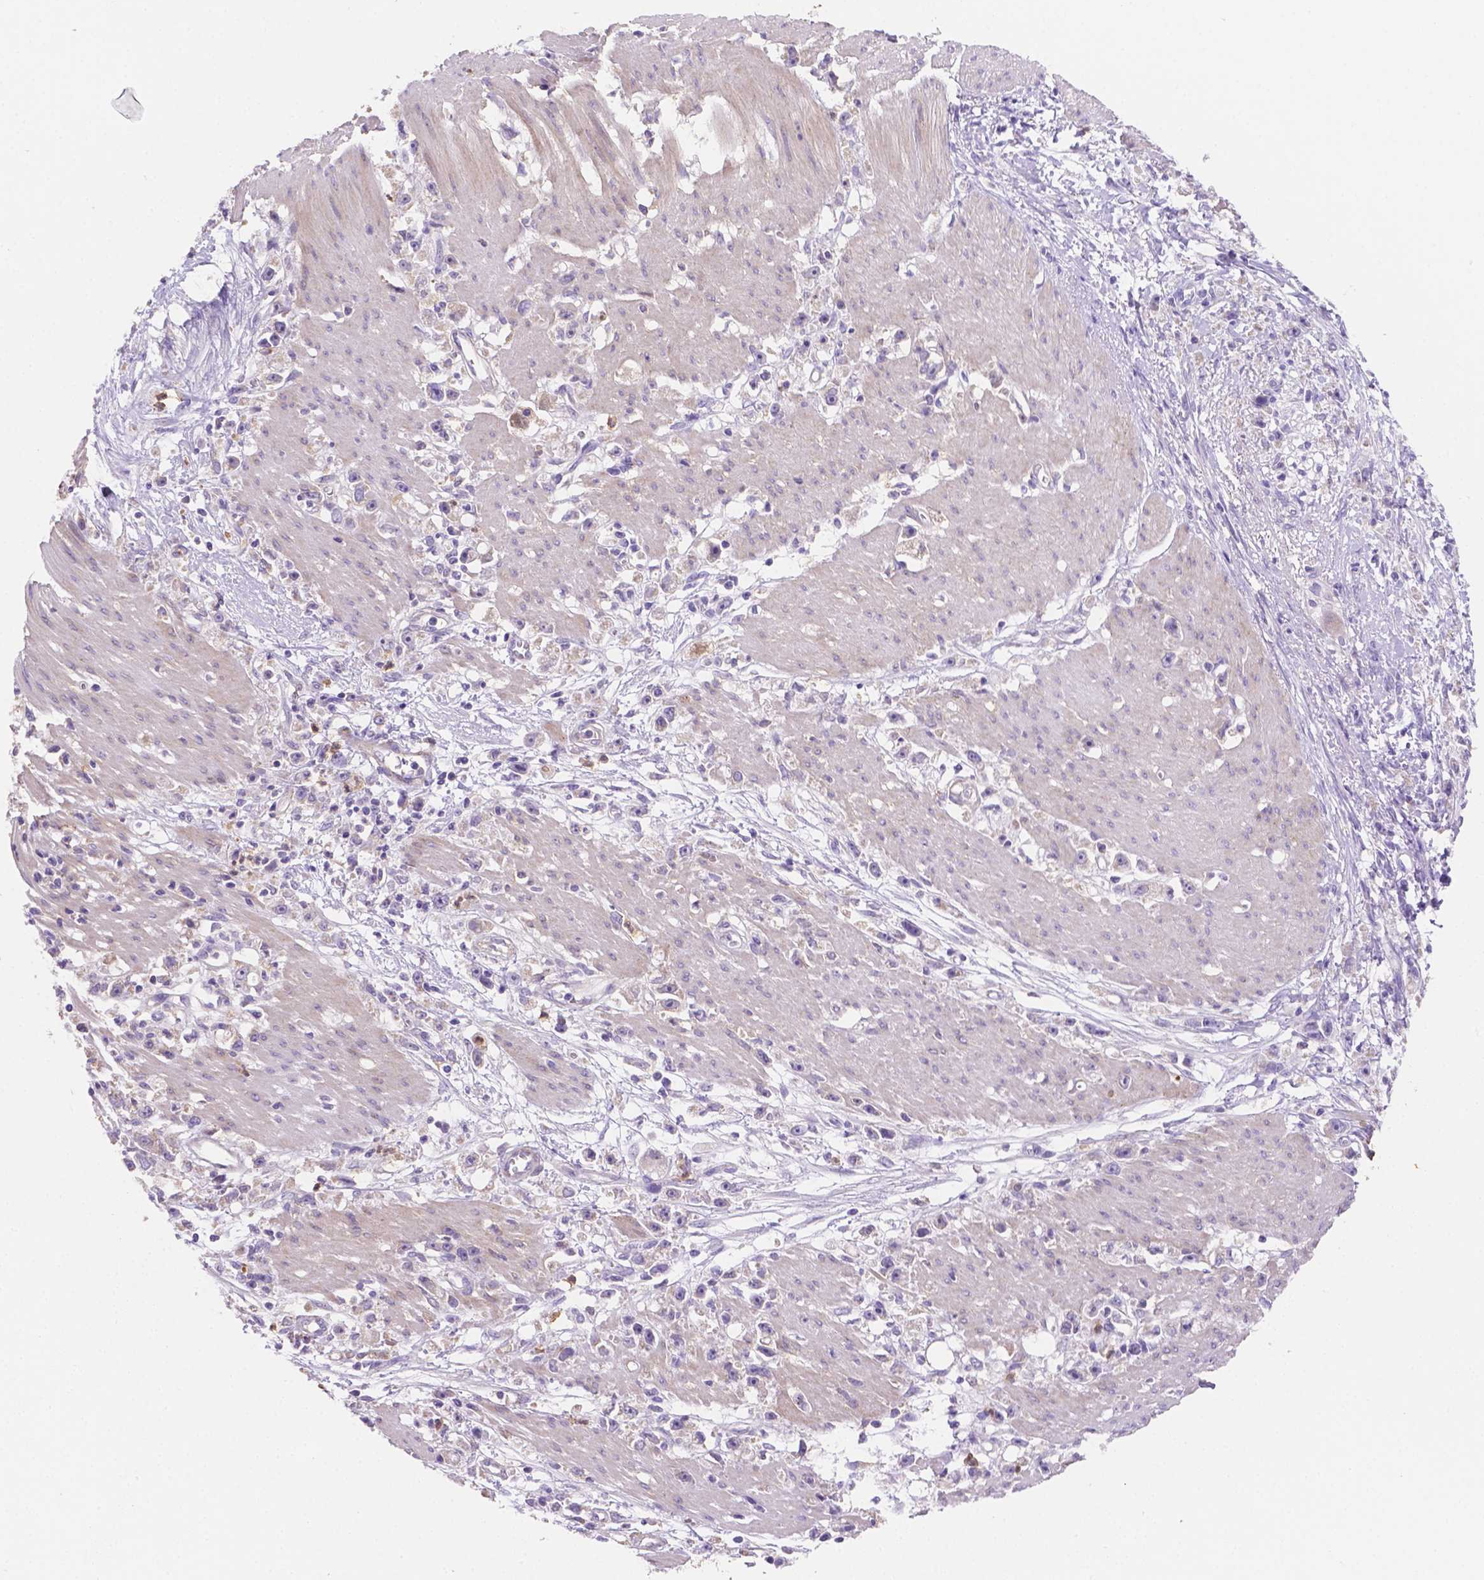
{"staining": {"intensity": "negative", "quantity": "none", "location": "none"}, "tissue": "stomach cancer", "cell_type": "Tumor cells", "image_type": "cancer", "snomed": [{"axis": "morphology", "description": "Adenocarcinoma, NOS"}, {"axis": "topography", "description": "Stomach"}], "caption": "Tumor cells are negative for brown protein staining in stomach cancer (adenocarcinoma).", "gene": "NXPE2", "patient": {"sex": "female", "age": 59}}